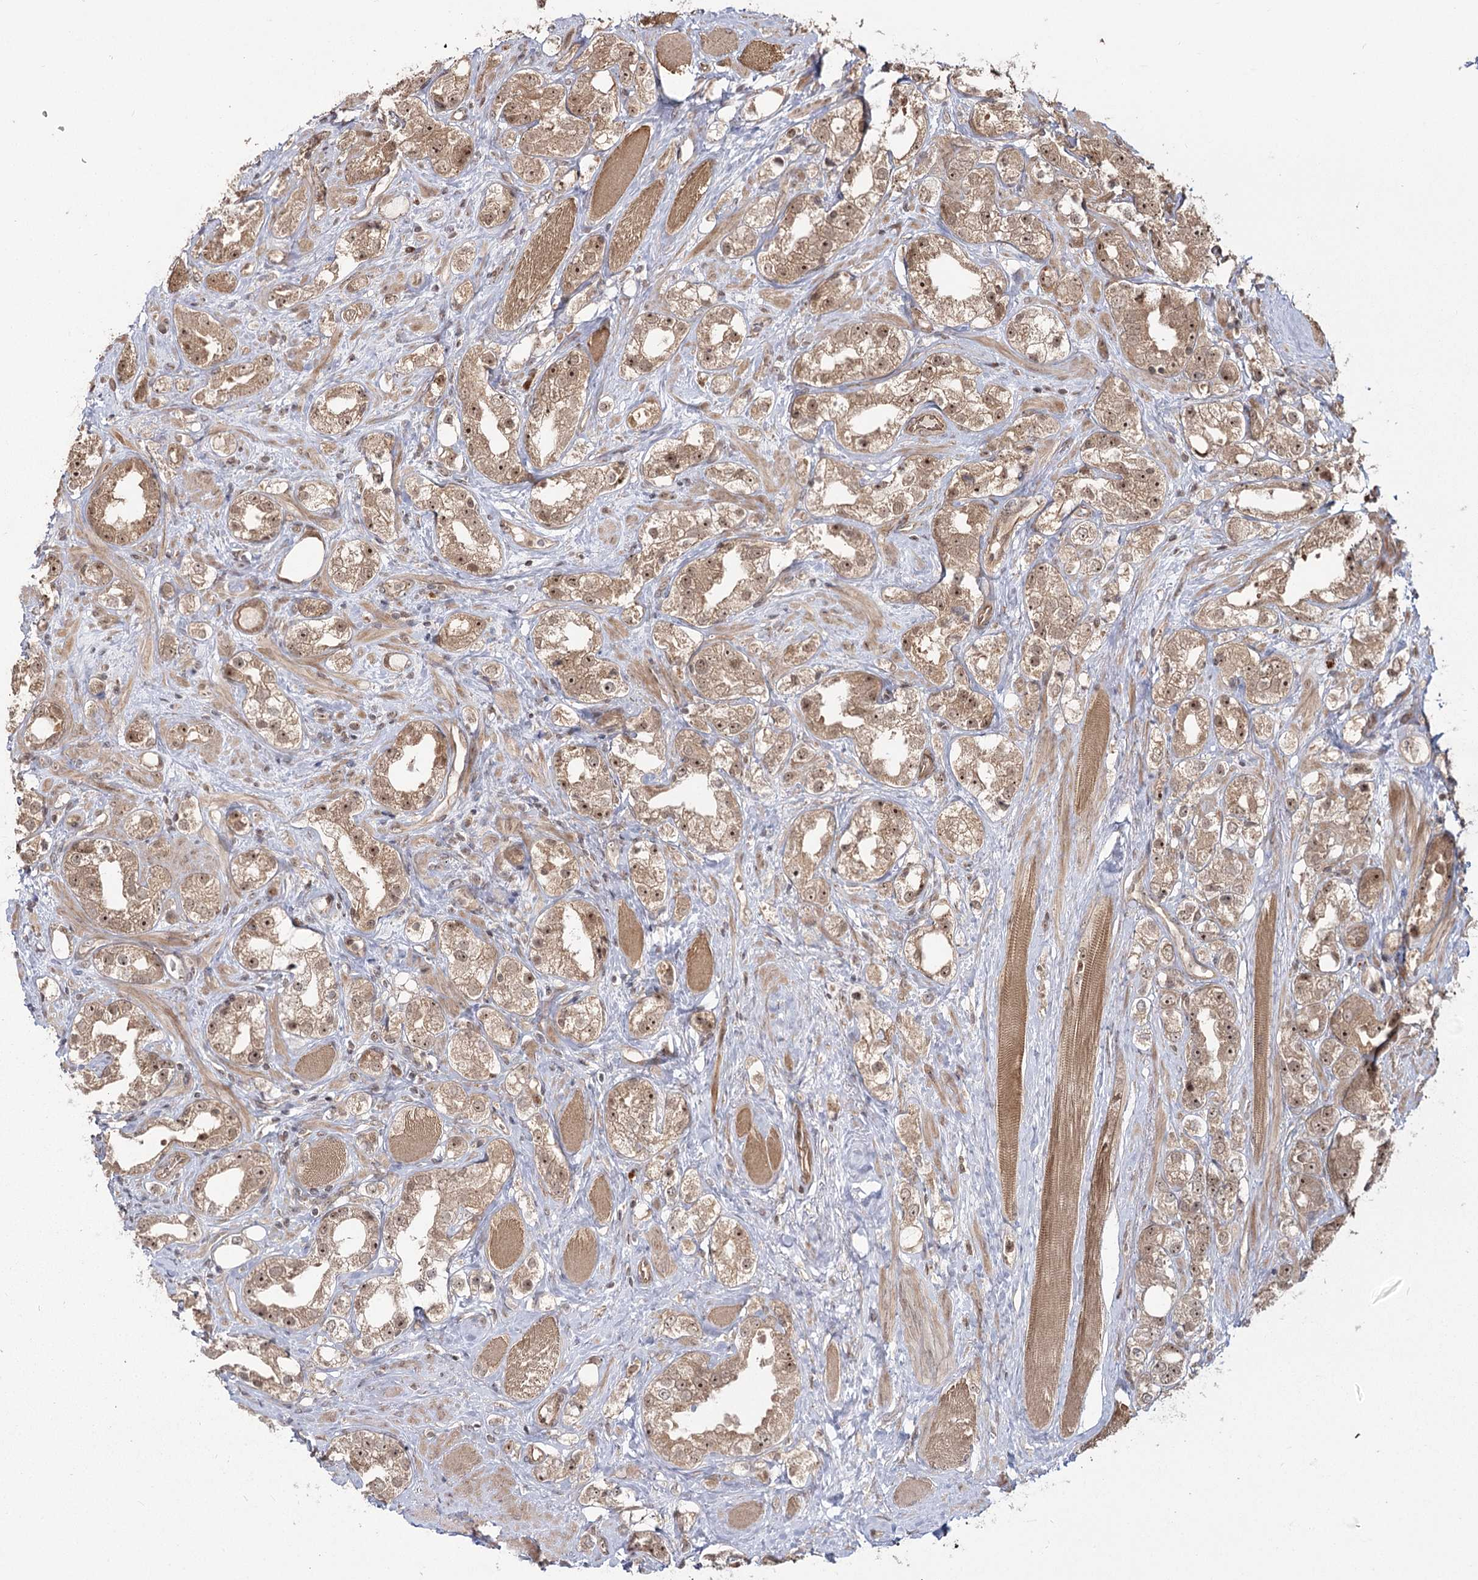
{"staining": {"intensity": "moderate", "quantity": ">75%", "location": "cytoplasmic/membranous,nuclear"}, "tissue": "prostate cancer", "cell_type": "Tumor cells", "image_type": "cancer", "snomed": [{"axis": "morphology", "description": "Adenocarcinoma, NOS"}, {"axis": "topography", "description": "Prostate"}], "caption": "This is a histology image of IHC staining of prostate cancer, which shows moderate positivity in the cytoplasmic/membranous and nuclear of tumor cells.", "gene": "R3HDM2", "patient": {"sex": "male", "age": 79}}